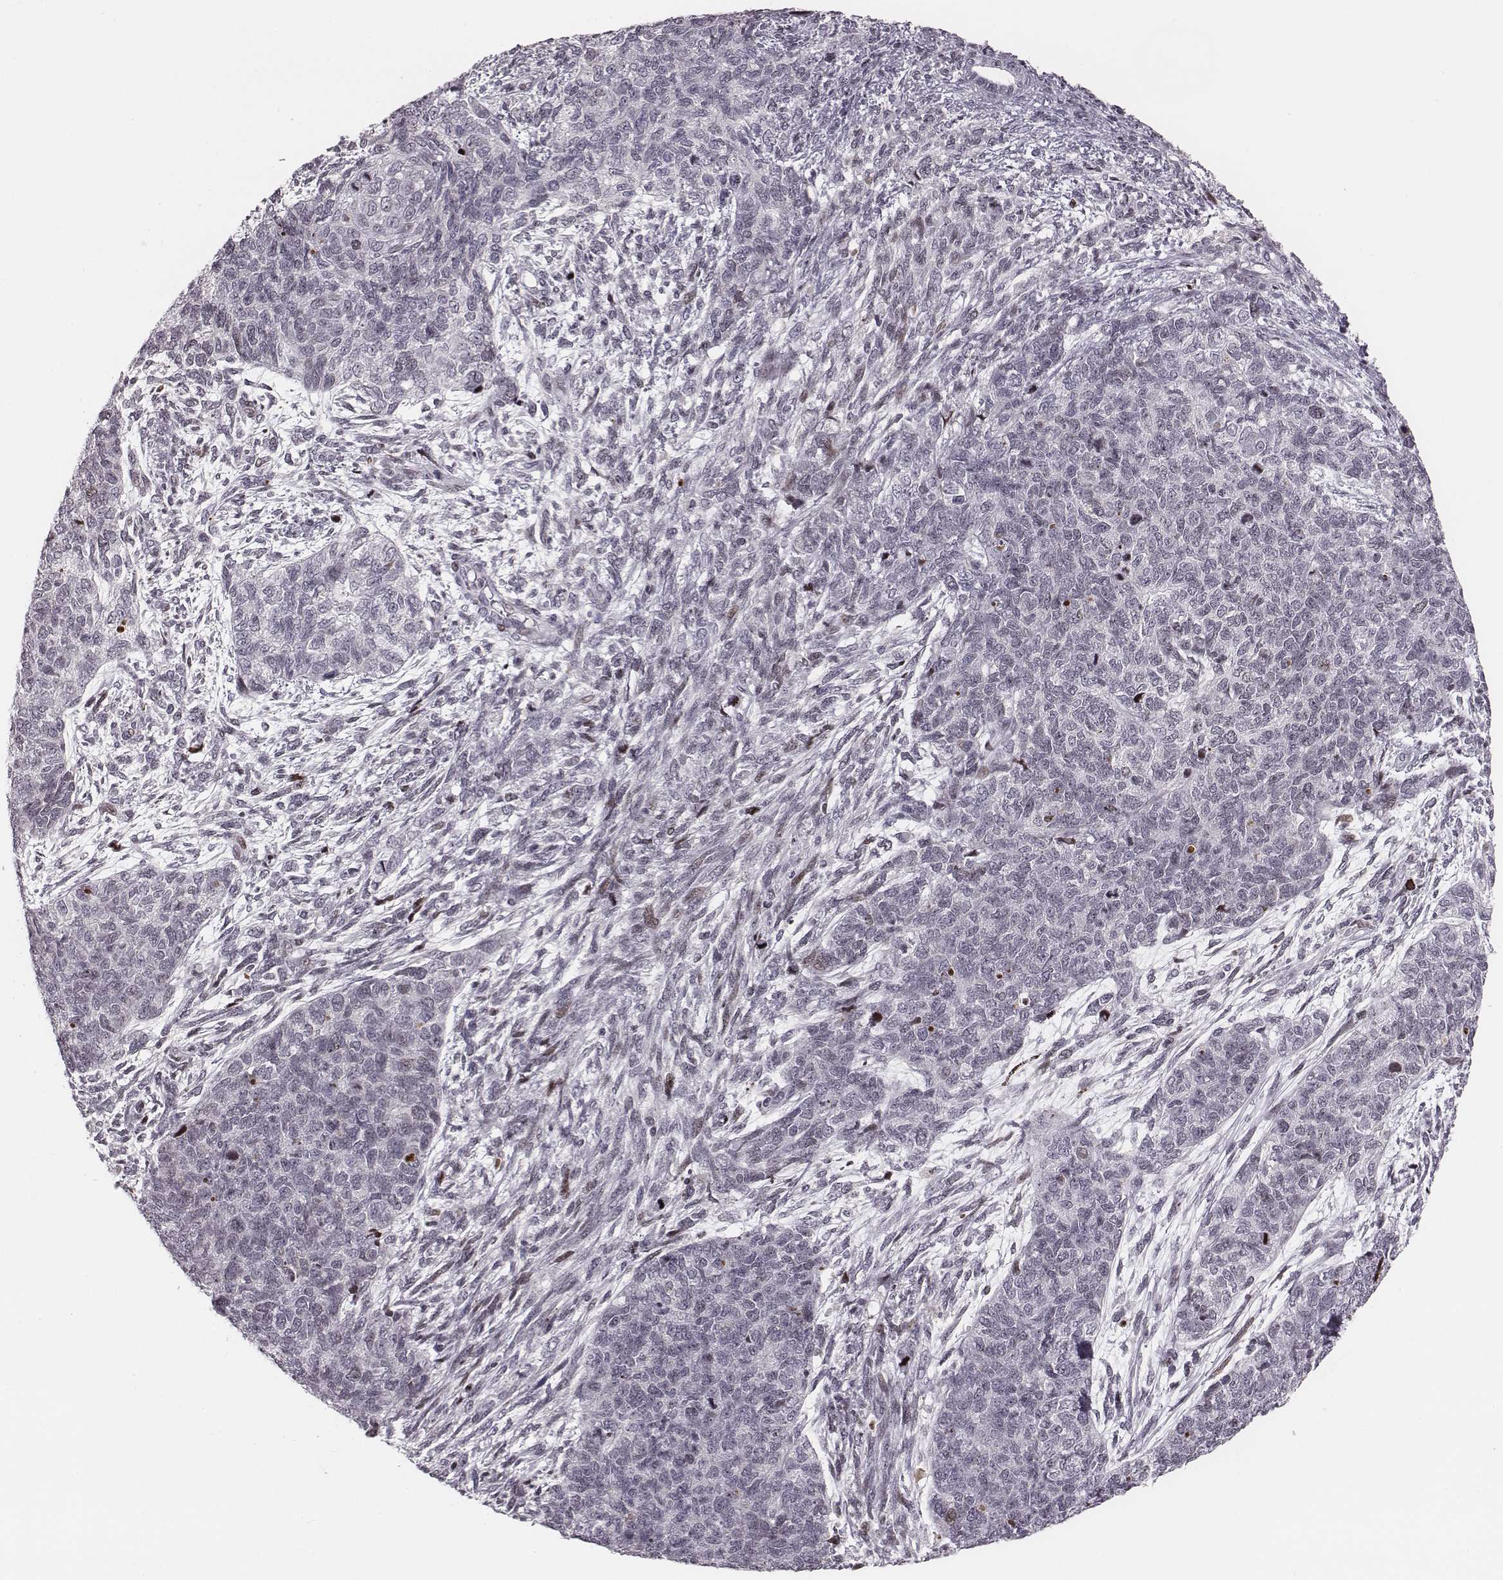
{"staining": {"intensity": "negative", "quantity": "none", "location": "none"}, "tissue": "cervical cancer", "cell_type": "Tumor cells", "image_type": "cancer", "snomed": [{"axis": "morphology", "description": "Squamous cell carcinoma, NOS"}, {"axis": "topography", "description": "Cervix"}], "caption": "DAB immunohistochemical staining of cervical cancer (squamous cell carcinoma) exhibits no significant expression in tumor cells.", "gene": "NDC1", "patient": {"sex": "female", "age": 63}}